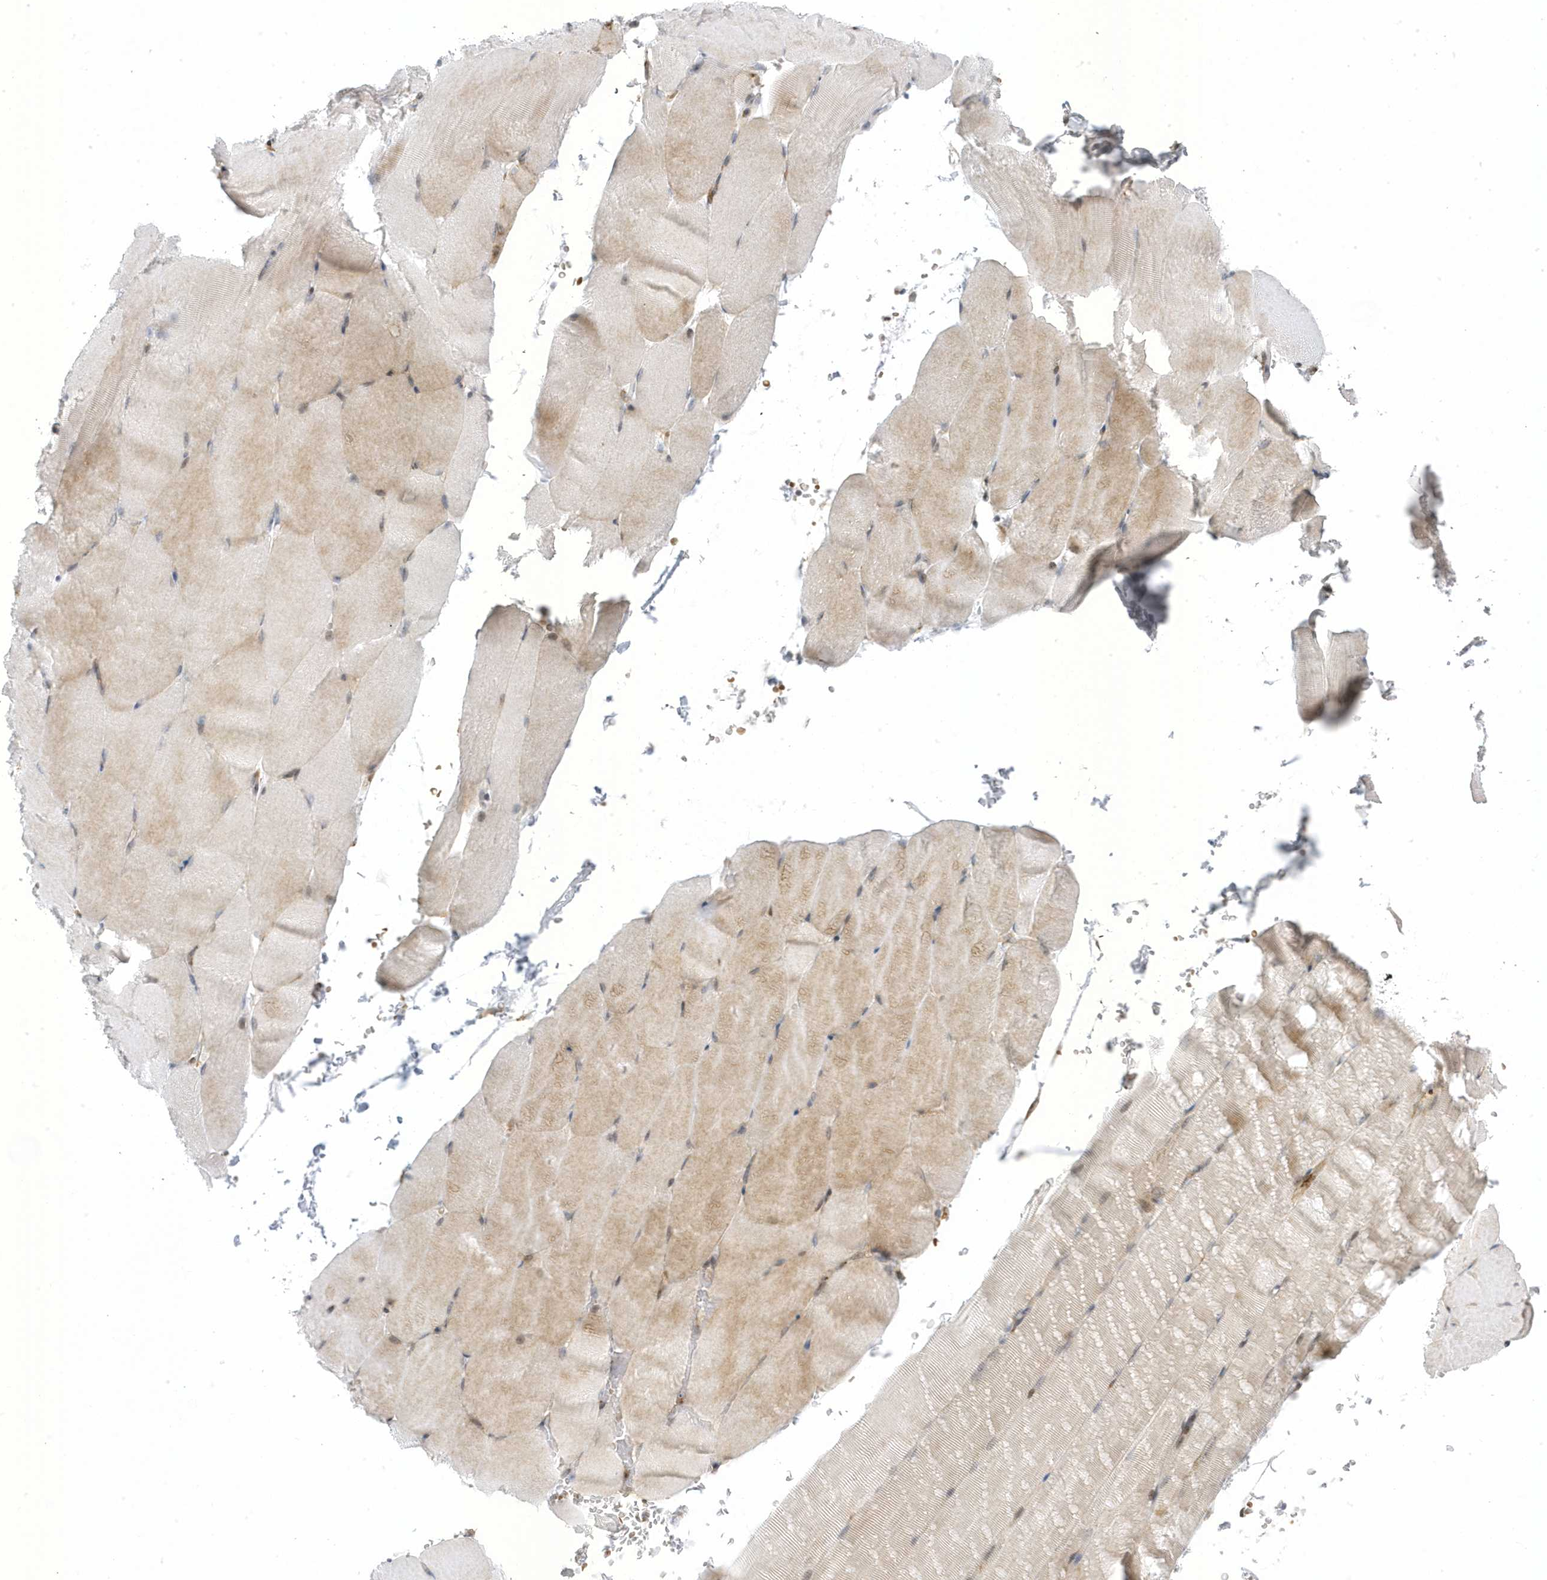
{"staining": {"intensity": "moderate", "quantity": "25%-75%", "location": "cytoplasmic/membranous,nuclear"}, "tissue": "skeletal muscle", "cell_type": "Myocytes", "image_type": "normal", "snomed": [{"axis": "morphology", "description": "Normal tissue, NOS"}, {"axis": "topography", "description": "Skeletal muscle"}, {"axis": "topography", "description": "Parathyroid gland"}], "caption": "An image showing moderate cytoplasmic/membranous,nuclear staining in about 25%-75% of myocytes in normal skeletal muscle, as visualized by brown immunohistochemical staining.", "gene": "MAP7D3", "patient": {"sex": "female", "age": 37}}